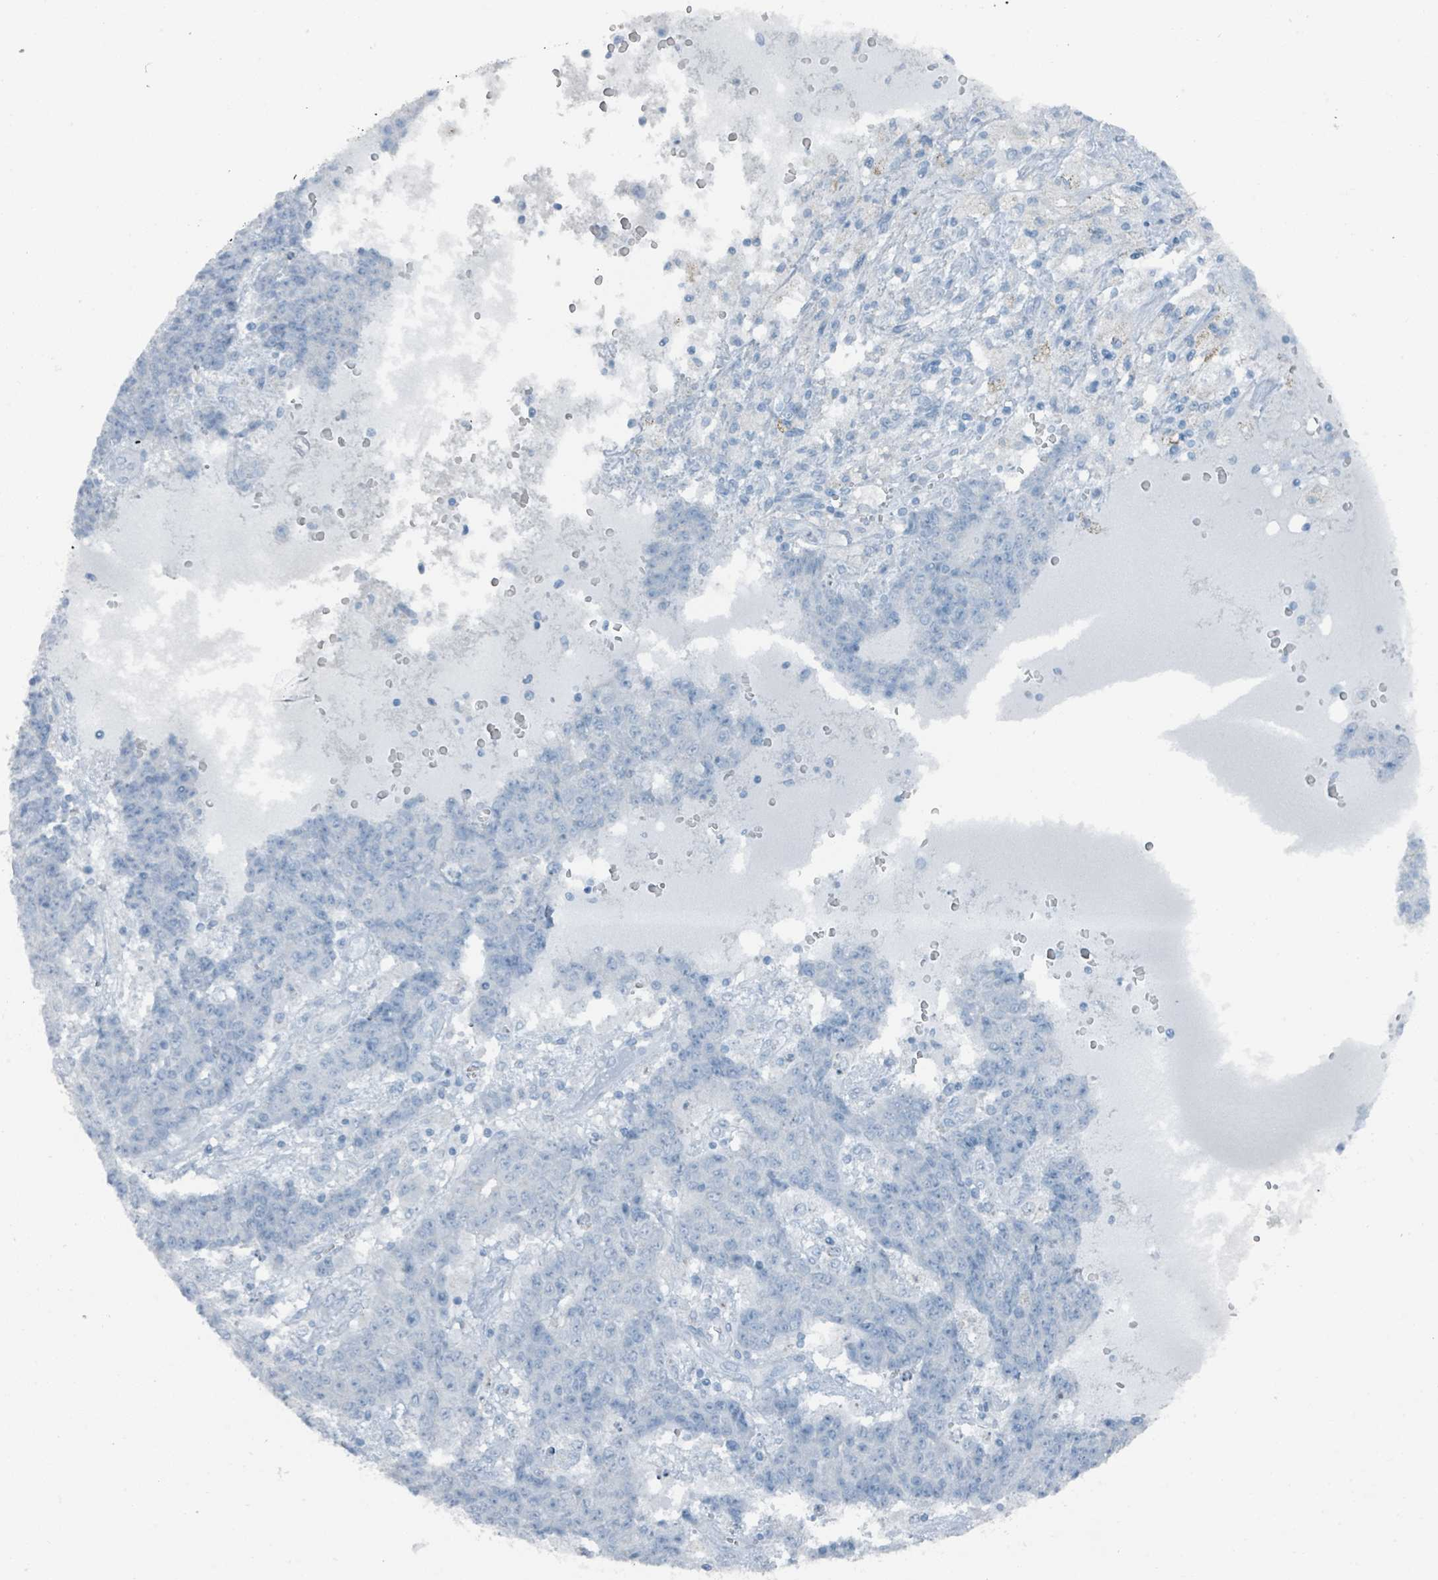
{"staining": {"intensity": "negative", "quantity": "none", "location": "none"}, "tissue": "ovarian cancer", "cell_type": "Tumor cells", "image_type": "cancer", "snomed": [{"axis": "morphology", "description": "Carcinoma, endometroid"}, {"axis": "topography", "description": "Ovary"}], "caption": "High power microscopy photomicrograph of an immunohistochemistry (IHC) photomicrograph of ovarian endometroid carcinoma, revealing no significant expression in tumor cells.", "gene": "GAMT", "patient": {"sex": "female", "age": 42}}